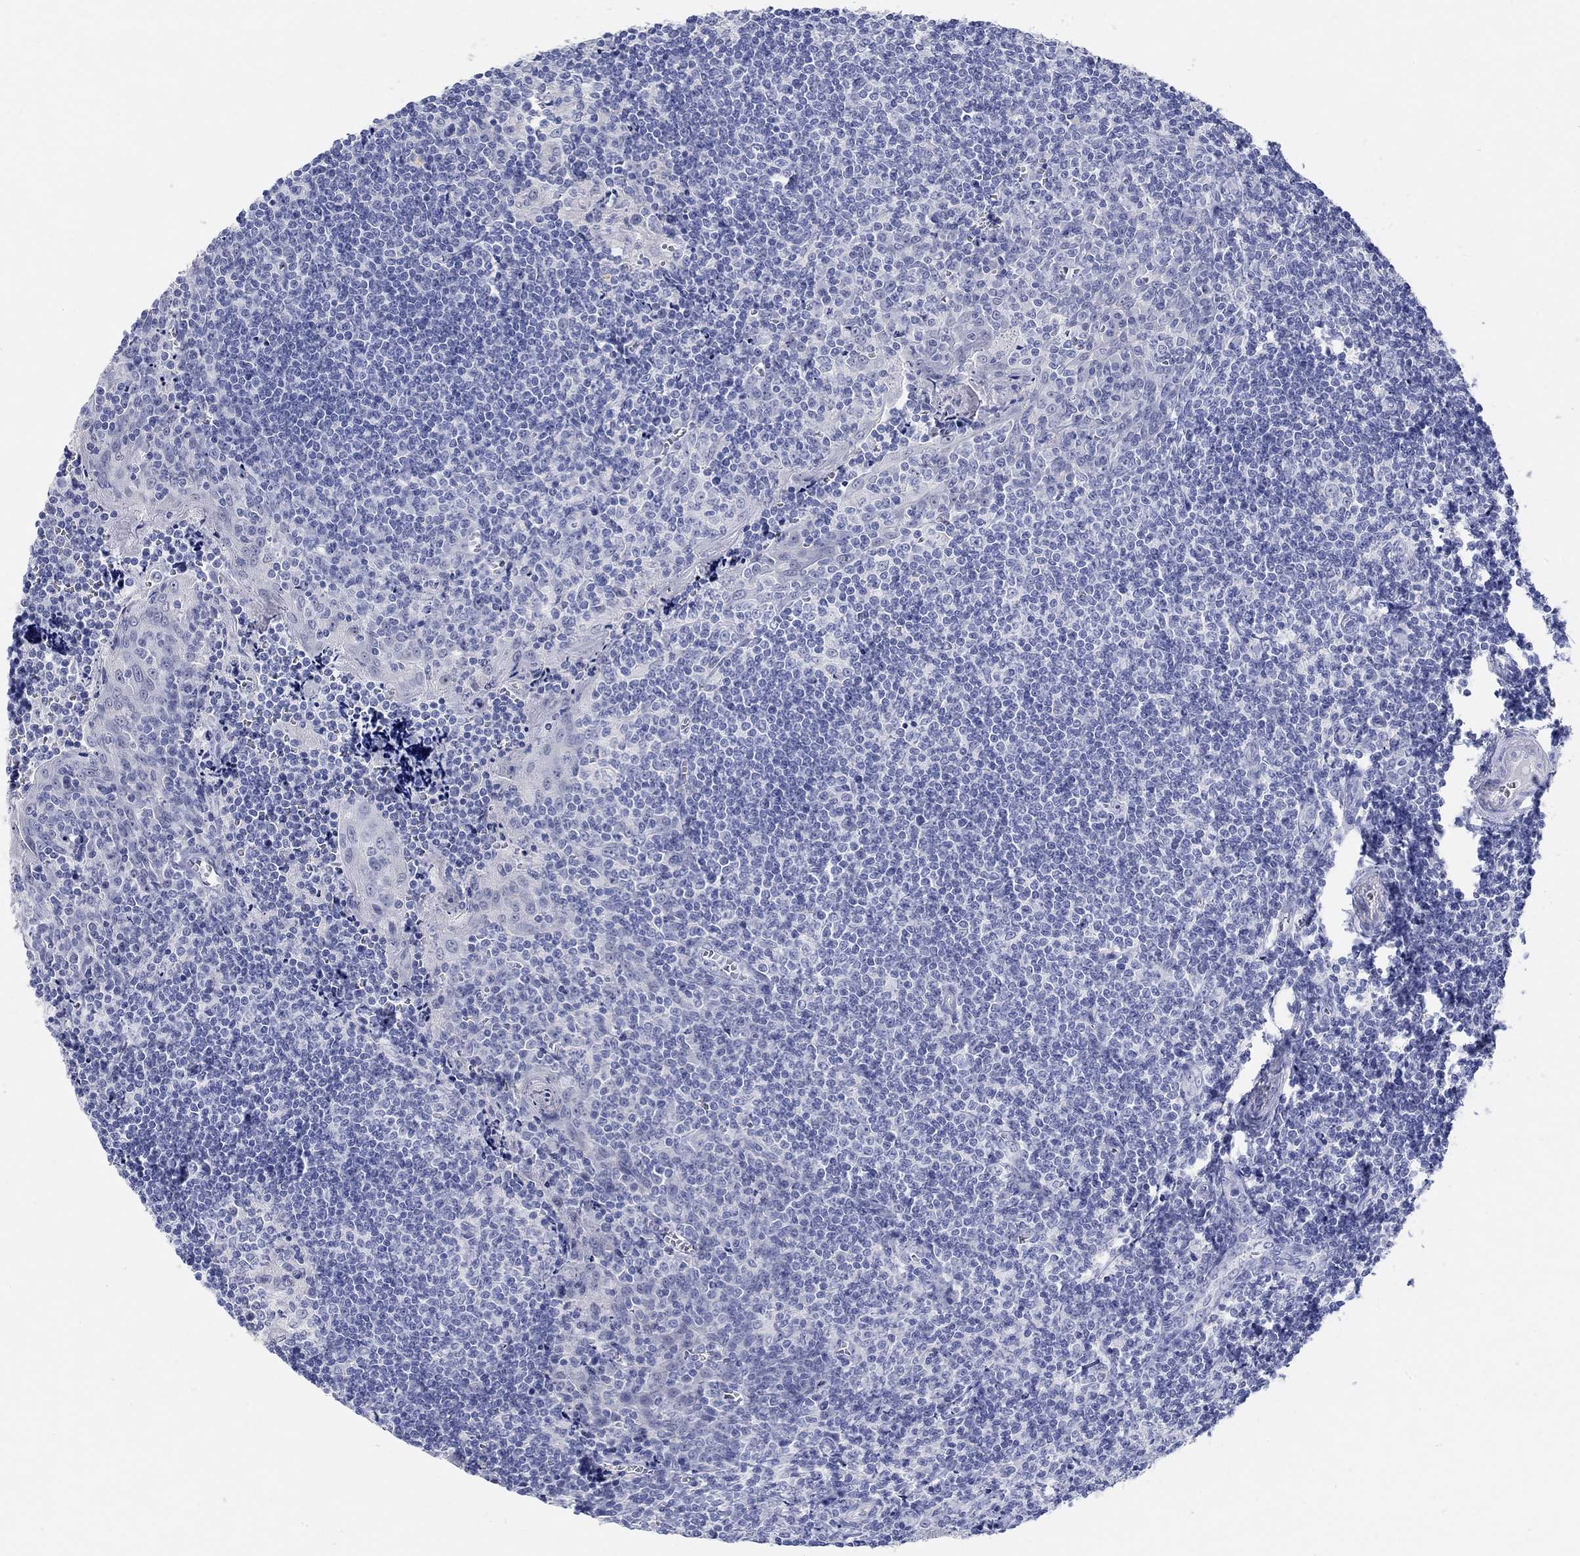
{"staining": {"intensity": "negative", "quantity": "none", "location": "none"}, "tissue": "tonsil", "cell_type": "Germinal center cells", "image_type": "normal", "snomed": [{"axis": "morphology", "description": "Normal tissue, NOS"}, {"axis": "morphology", "description": "Inflammation, NOS"}, {"axis": "topography", "description": "Tonsil"}], "caption": "Immunohistochemistry (IHC) histopathology image of benign tonsil: human tonsil stained with DAB (3,3'-diaminobenzidine) reveals no significant protein staining in germinal center cells. (DAB immunohistochemistry (IHC) visualized using brightfield microscopy, high magnification).", "gene": "GRIA3", "patient": {"sex": "female", "age": 31}}